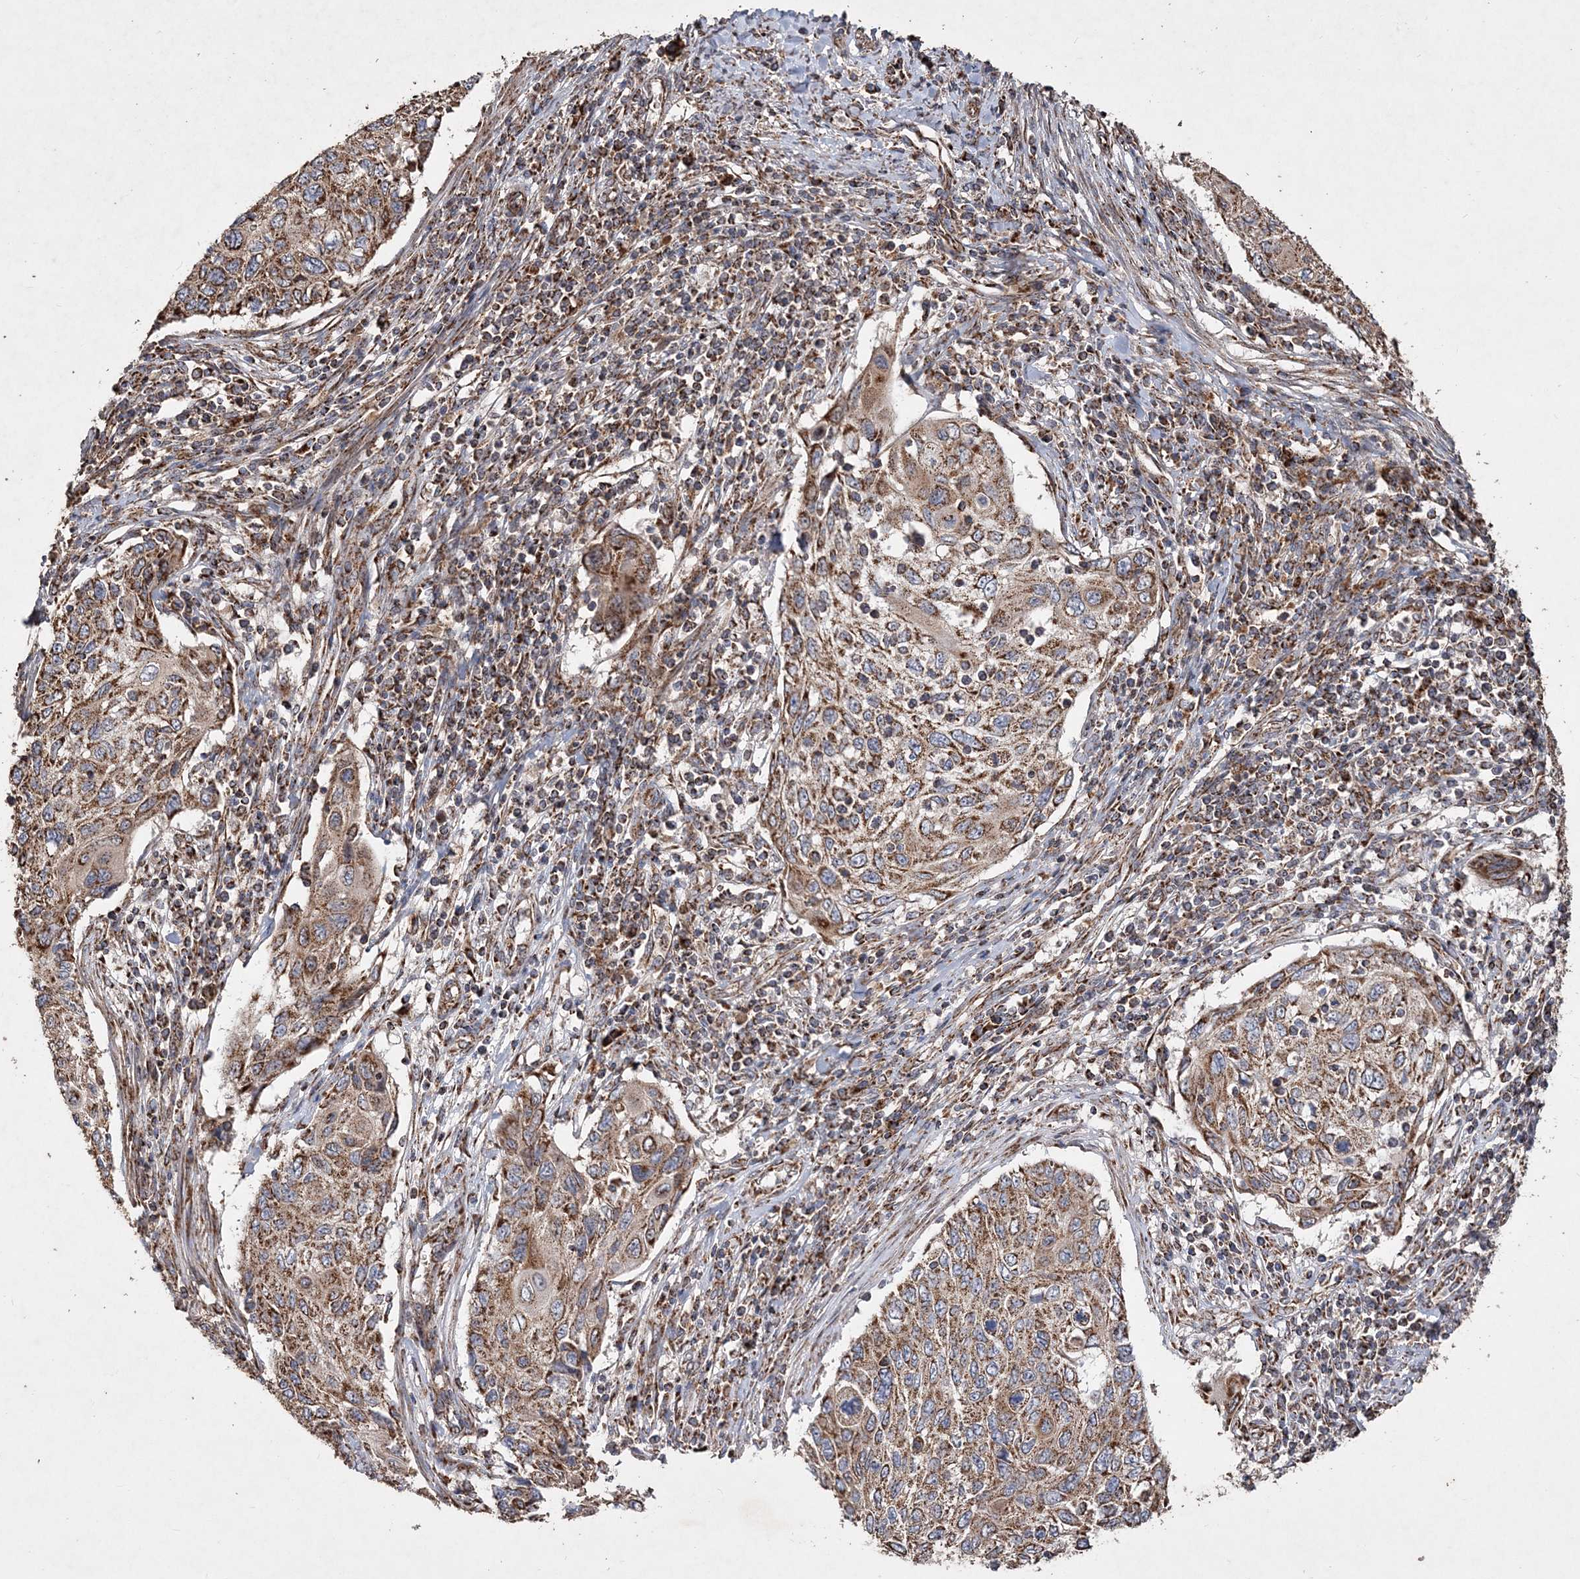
{"staining": {"intensity": "moderate", "quantity": ">75%", "location": "cytoplasmic/membranous"}, "tissue": "cervical cancer", "cell_type": "Tumor cells", "image_type": "cancer", "snomed": [{"axis": "morphology", "description": "Squamous cell carcinoma, NOS"}, {"axis": "topography", "description": "Cervix"}], "caption": "Cervical squamous cell carcinoma tissue displays moderate cytoplasmic/membranous expression in about >75% of tumor cells, visualized by immunohistochemistry.", "gene": "POC5", "patient": {"sex": "female", "age": 70}}